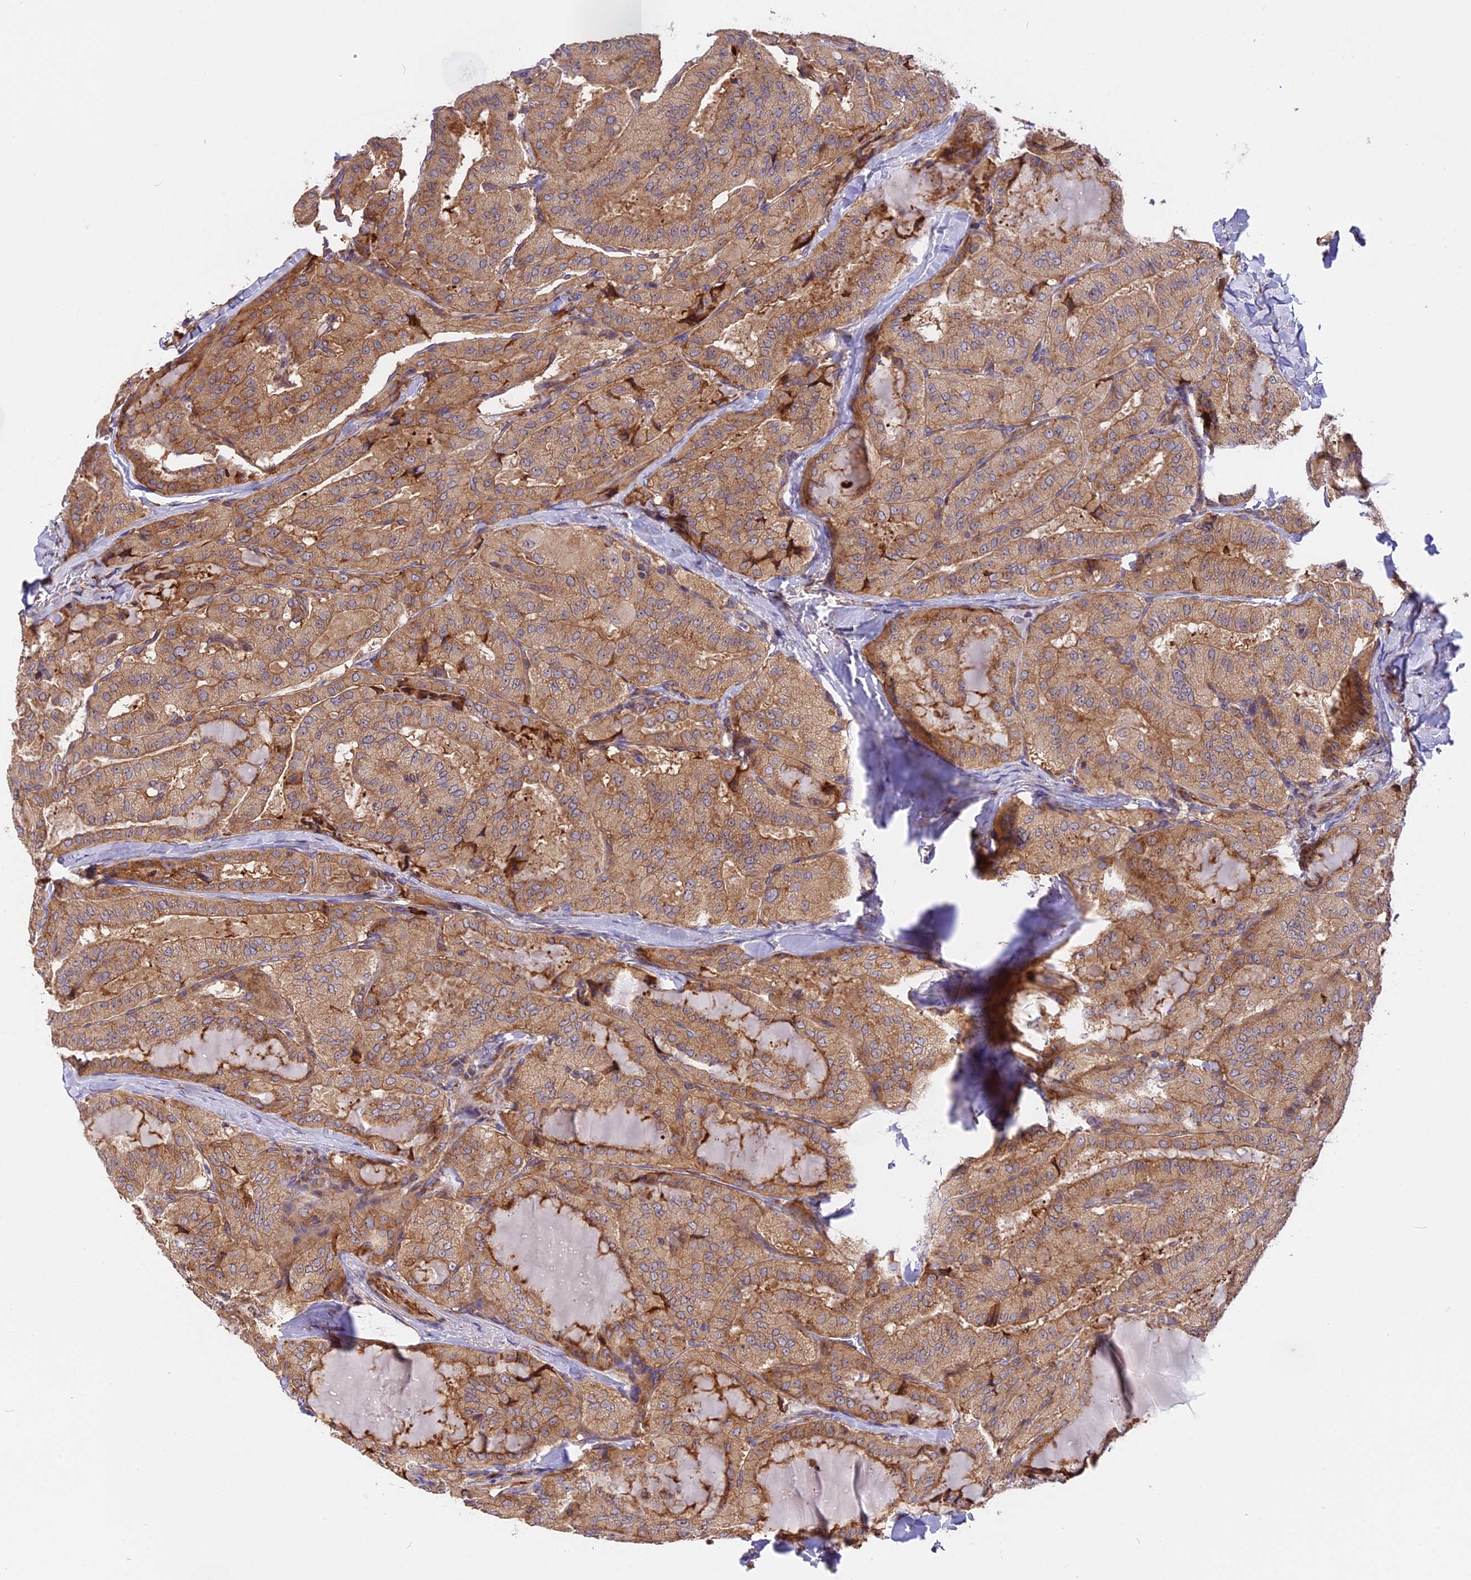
{"staining": {"intensity": "moderate", "quantity": ">75%", "location": "cytoplasmic/membranous"}, "tissue": "thyroid cancer", "cell_type": "Tumor cells", "image_type": "cancer", "snomed": [{"axis": "morphology", "description": "Normal tissue, NOS"}, {"axis": "morphology", "description": "Papillary adenocarcinoma, NOS"}, {"axis": "topography", "description": "Thyroid gland"}], "caption": "IHC of human papillary adenocarcinoma (thyroid) exhibits medium levels of moderate cytoplasmic/membranous staining in approximately >75% of tumor cells.", "gene": "GNPTAB", "patient": {"sex": "female", "age": 59}}